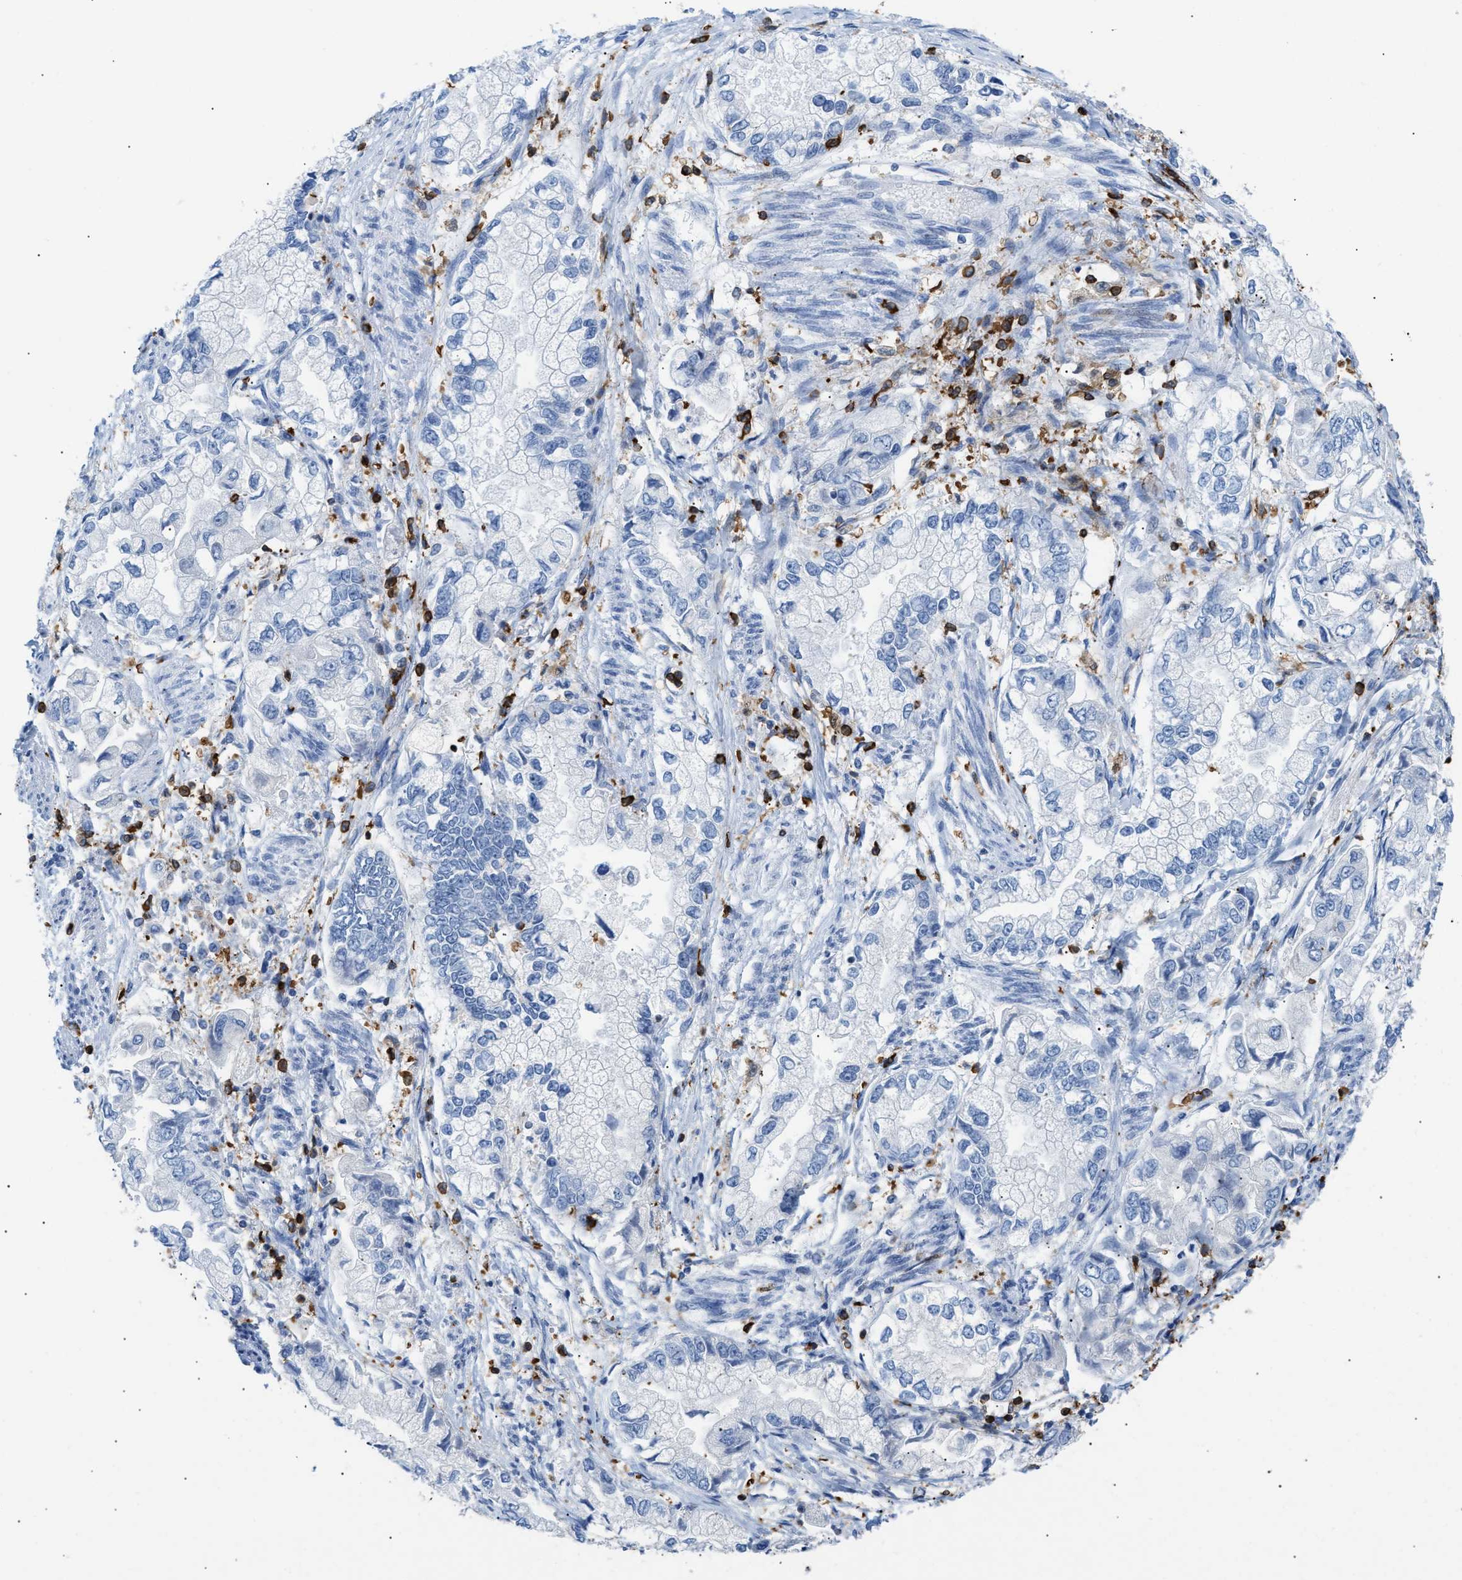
{"staining": {"intensity": "negative", "quantity": "none", "location": "none"}, "tissue": "stomach cancer", "cell_type": "Tumor cells", "image_type": "cancer", "snomed": [{"axis": "morphology", "description": "Normal tissue, NOS"}, {"axis": "morphology", "description": "Adenocarcinoma, NOS"}, {"axis": "topography", "description": "Stomach"}], "caption": "DAB (3,3'-diaminobenzidine) immunohistochemical staining of adenocarcinoma (stomach) demonstrates no significant expression in tumor cells. (Brightfield microscopy of DAB IHC at high magnification).", "gene": "LCP1", "patient": {"sex": "male", "age": 62}}